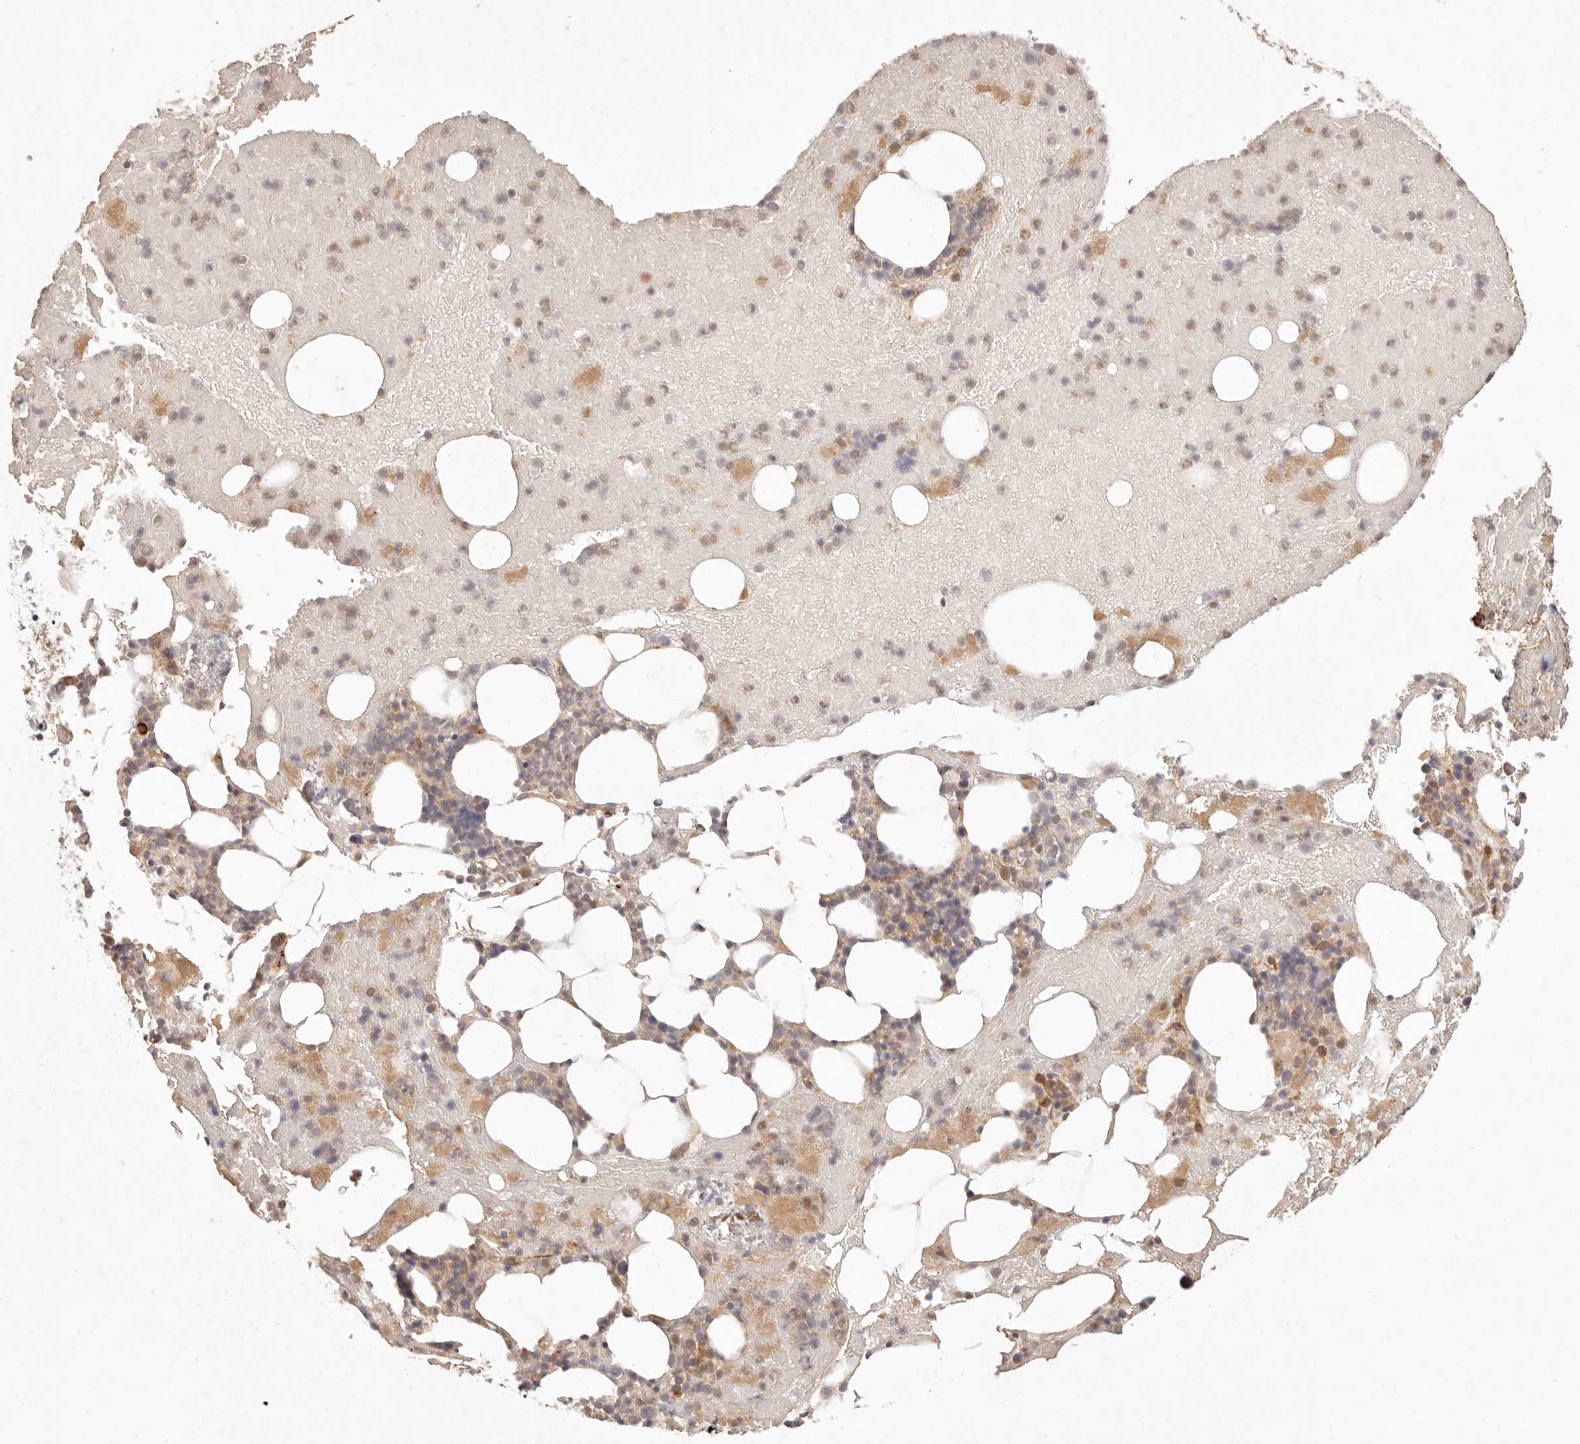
{"staining": {"intensity": "moderate", "quantity": "<25%", "location": "cytoplasmic/membranous"}, "tissue": "bone marrow", "cell_type": "Hematopoietic cells", "image_type": "normal", "snomed": [{"axis": "morphology", "description": "Normal tissue, NOS"}, {"axis": "topography", "description": "Bone marrow"}], "caption": "Bone marrow stained for a protein (brown) demonstrates moderate cytoplasmic/membranous positive expression in approximately <25% of hematopoietic cells.", "gene": "PPP1R3B", "patient": {"sex": "female", "age": 54}}